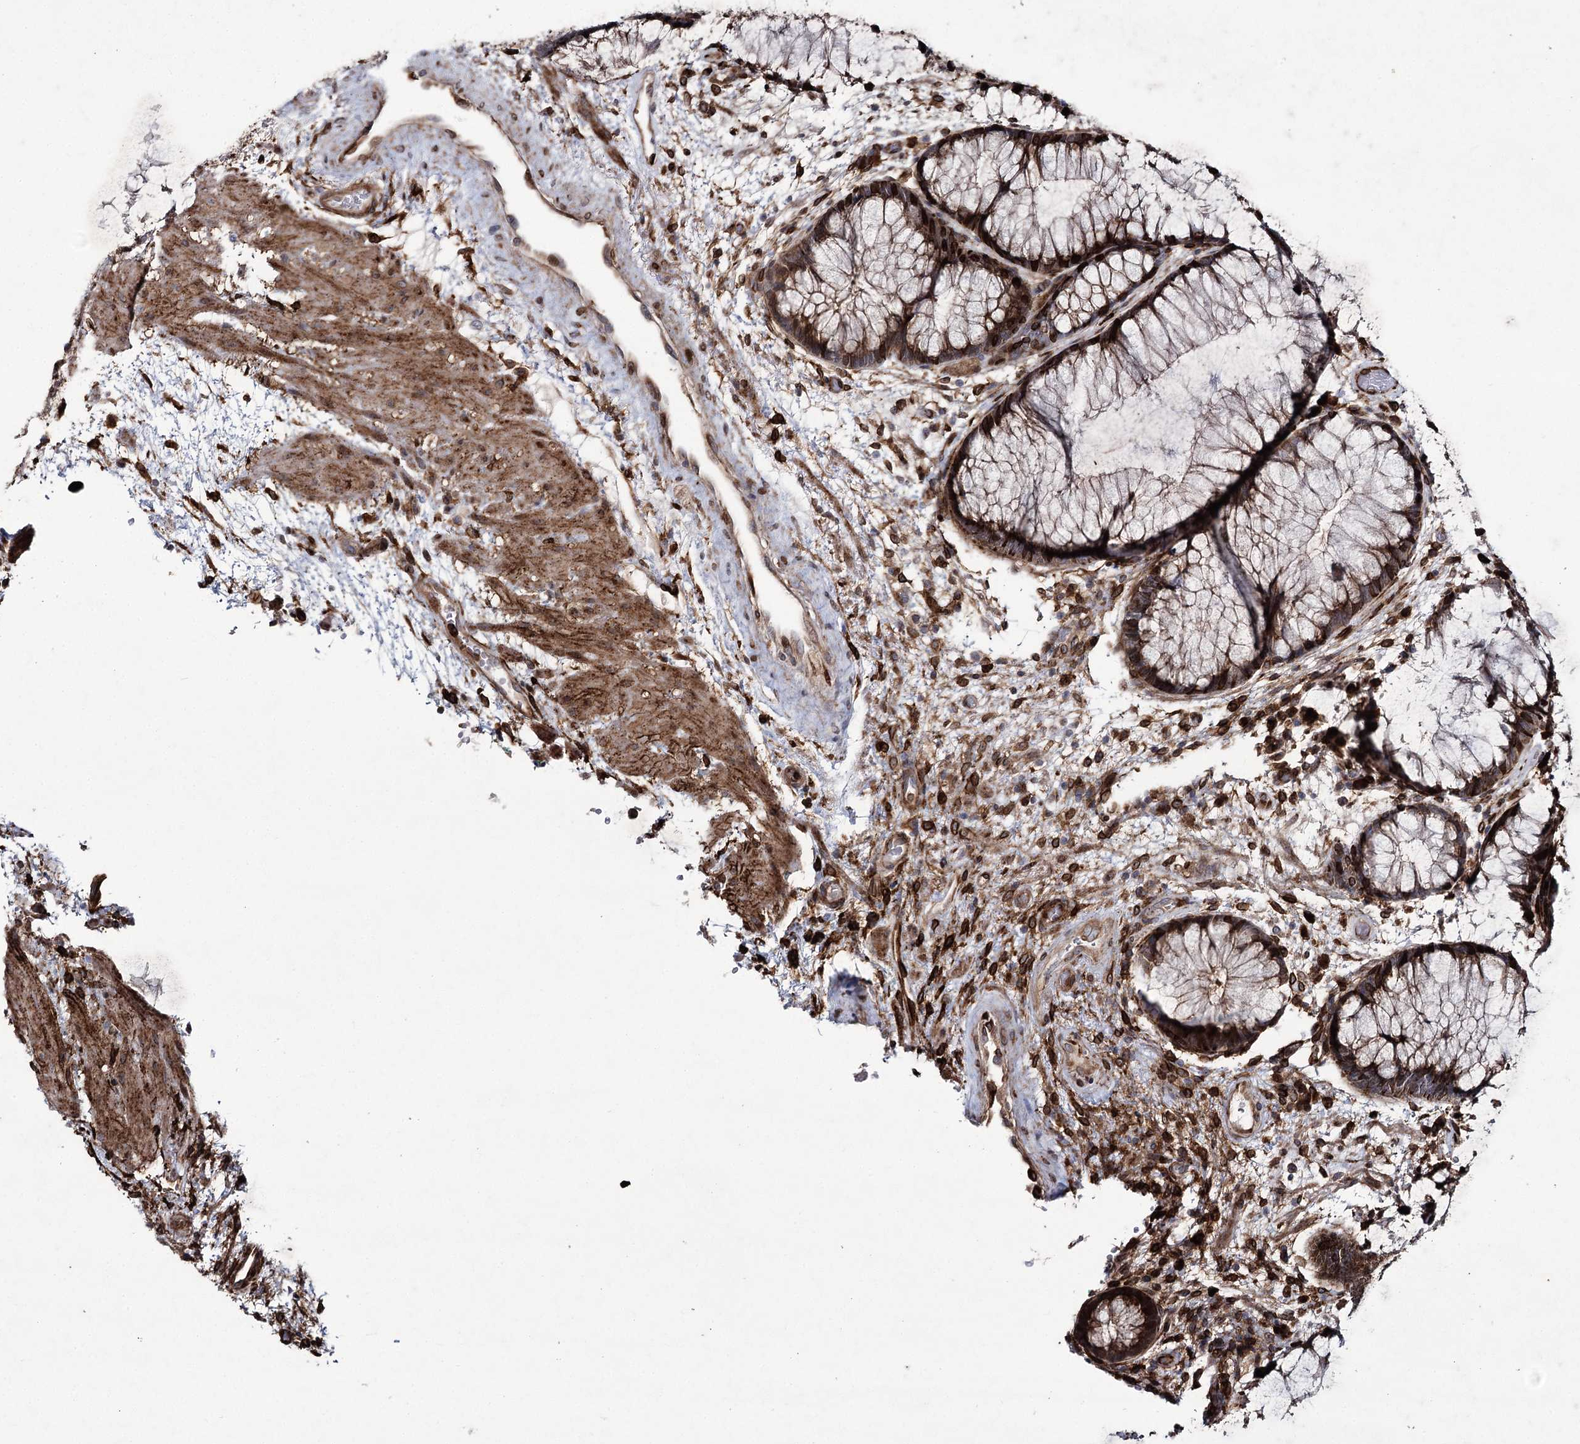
{"staining": {"intensity": "strong", "quantity": "25%-75%", "location": "cytoplasmic/membranous"}, "tissue": "rectum", "cell_type": "Glandular cells", "image_type": "normal", "snomed": [{"axis": "morphology", "description": "Normal tissue, NOS"}, {"axis": "topography", "description": "Rectum"}], "caption": "Normal rectum was stained to show a protein in brown. There is high levels of strong cytoplasmic/membranous staining in about 25%-75% of glandular cells.", "gene": "DCUN1D4", "patient": {"sex": "male", "age": 51}}